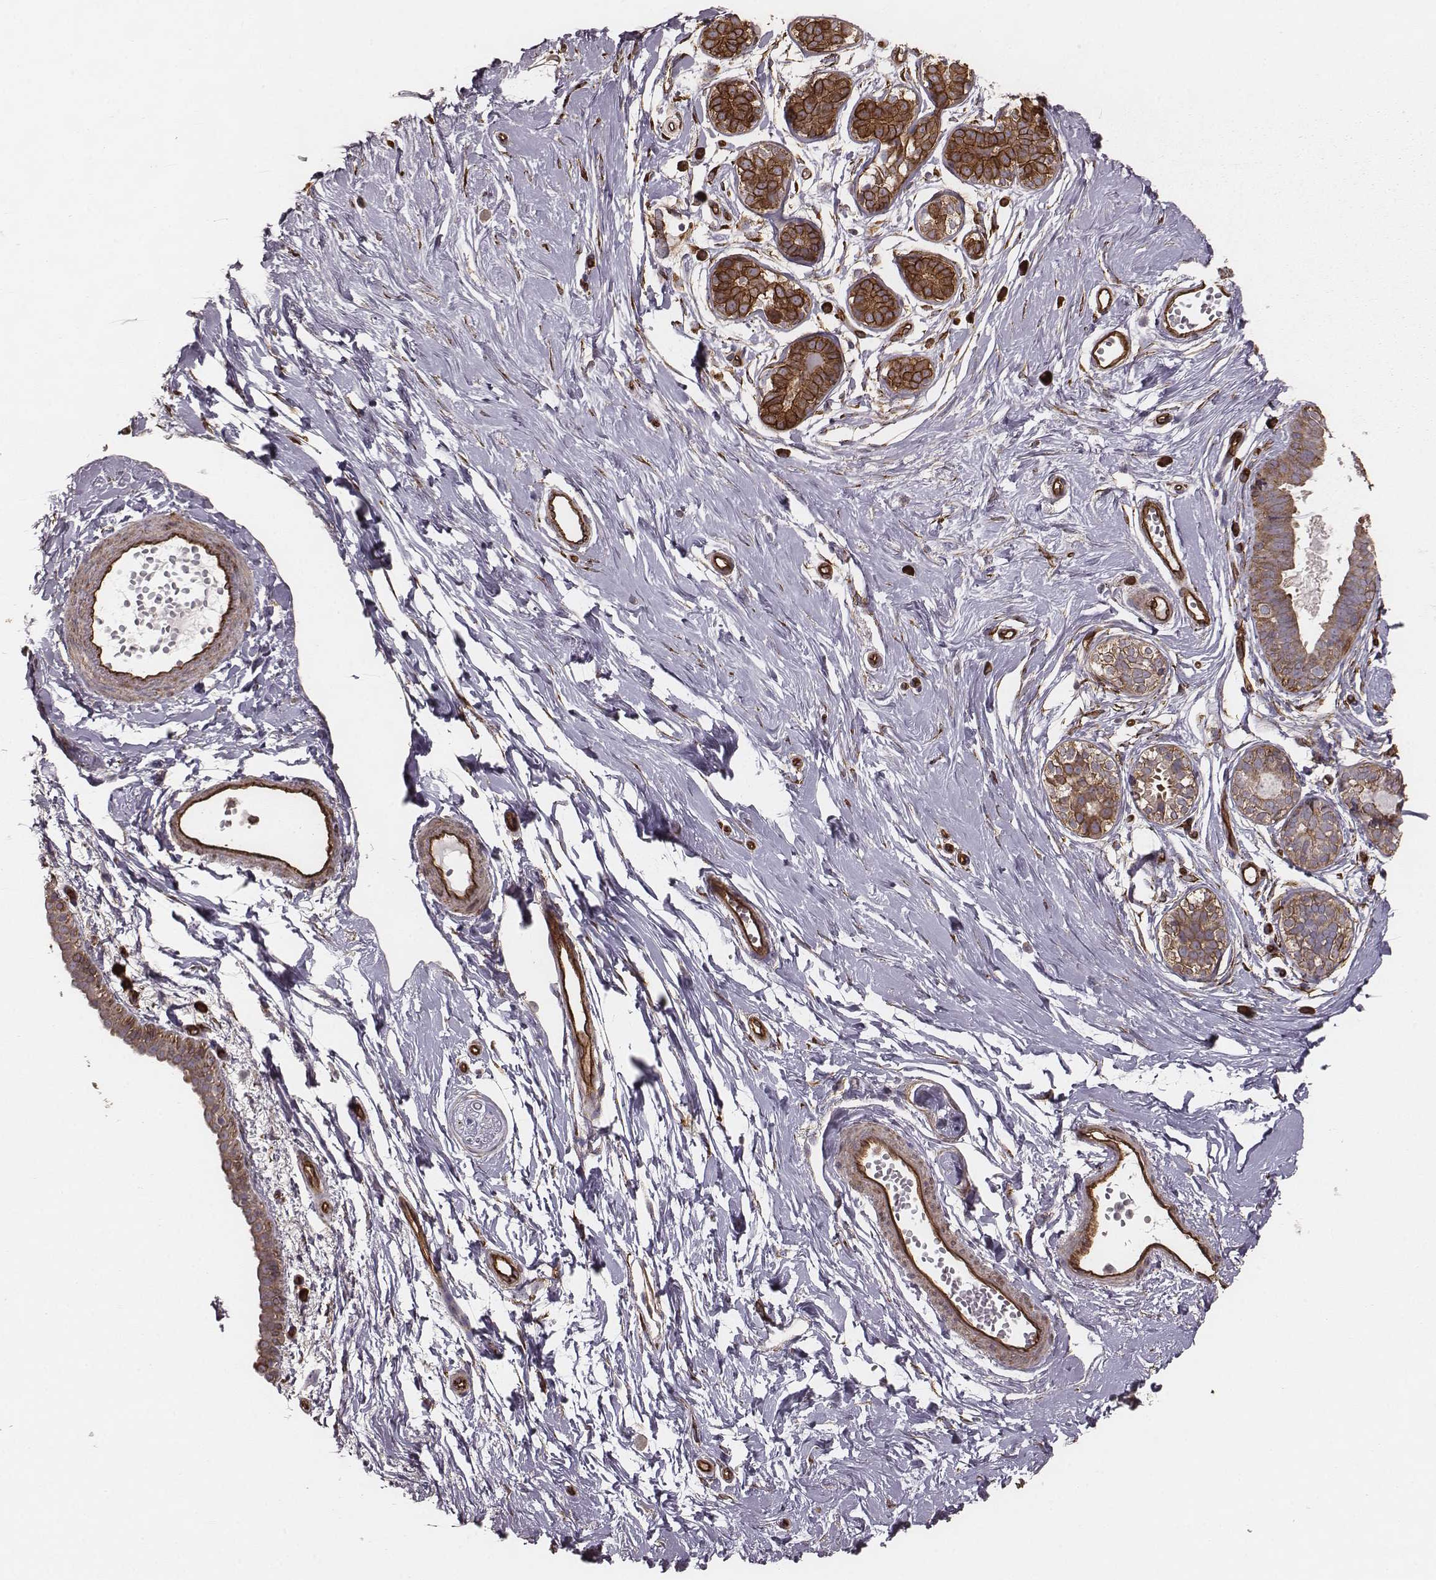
{"staining": {"intensity": "moderate", "quantity": ">75%", "location": "cytoplasmic/membranous,nuclear"}, "tissue": "breast", "cell_type": "Adipocytes", "image_type": "normal", "snomed": [{"axis": "morphology", "description": "Normal tissue, NOS"}, {"axis": "topography", "description": "Breast"}], "caption": "Immunohistochemical staining of unremarkable human breast demonstrates medium levels of moderate cytoplasmic/membranous,nuclear positivity in about >75% of adipocytes. Ihc stains the protein of interest in brown and the nuclei are stained blue.", "gene": "PALMD", "patient": {"sex": "female", "age": 49}}